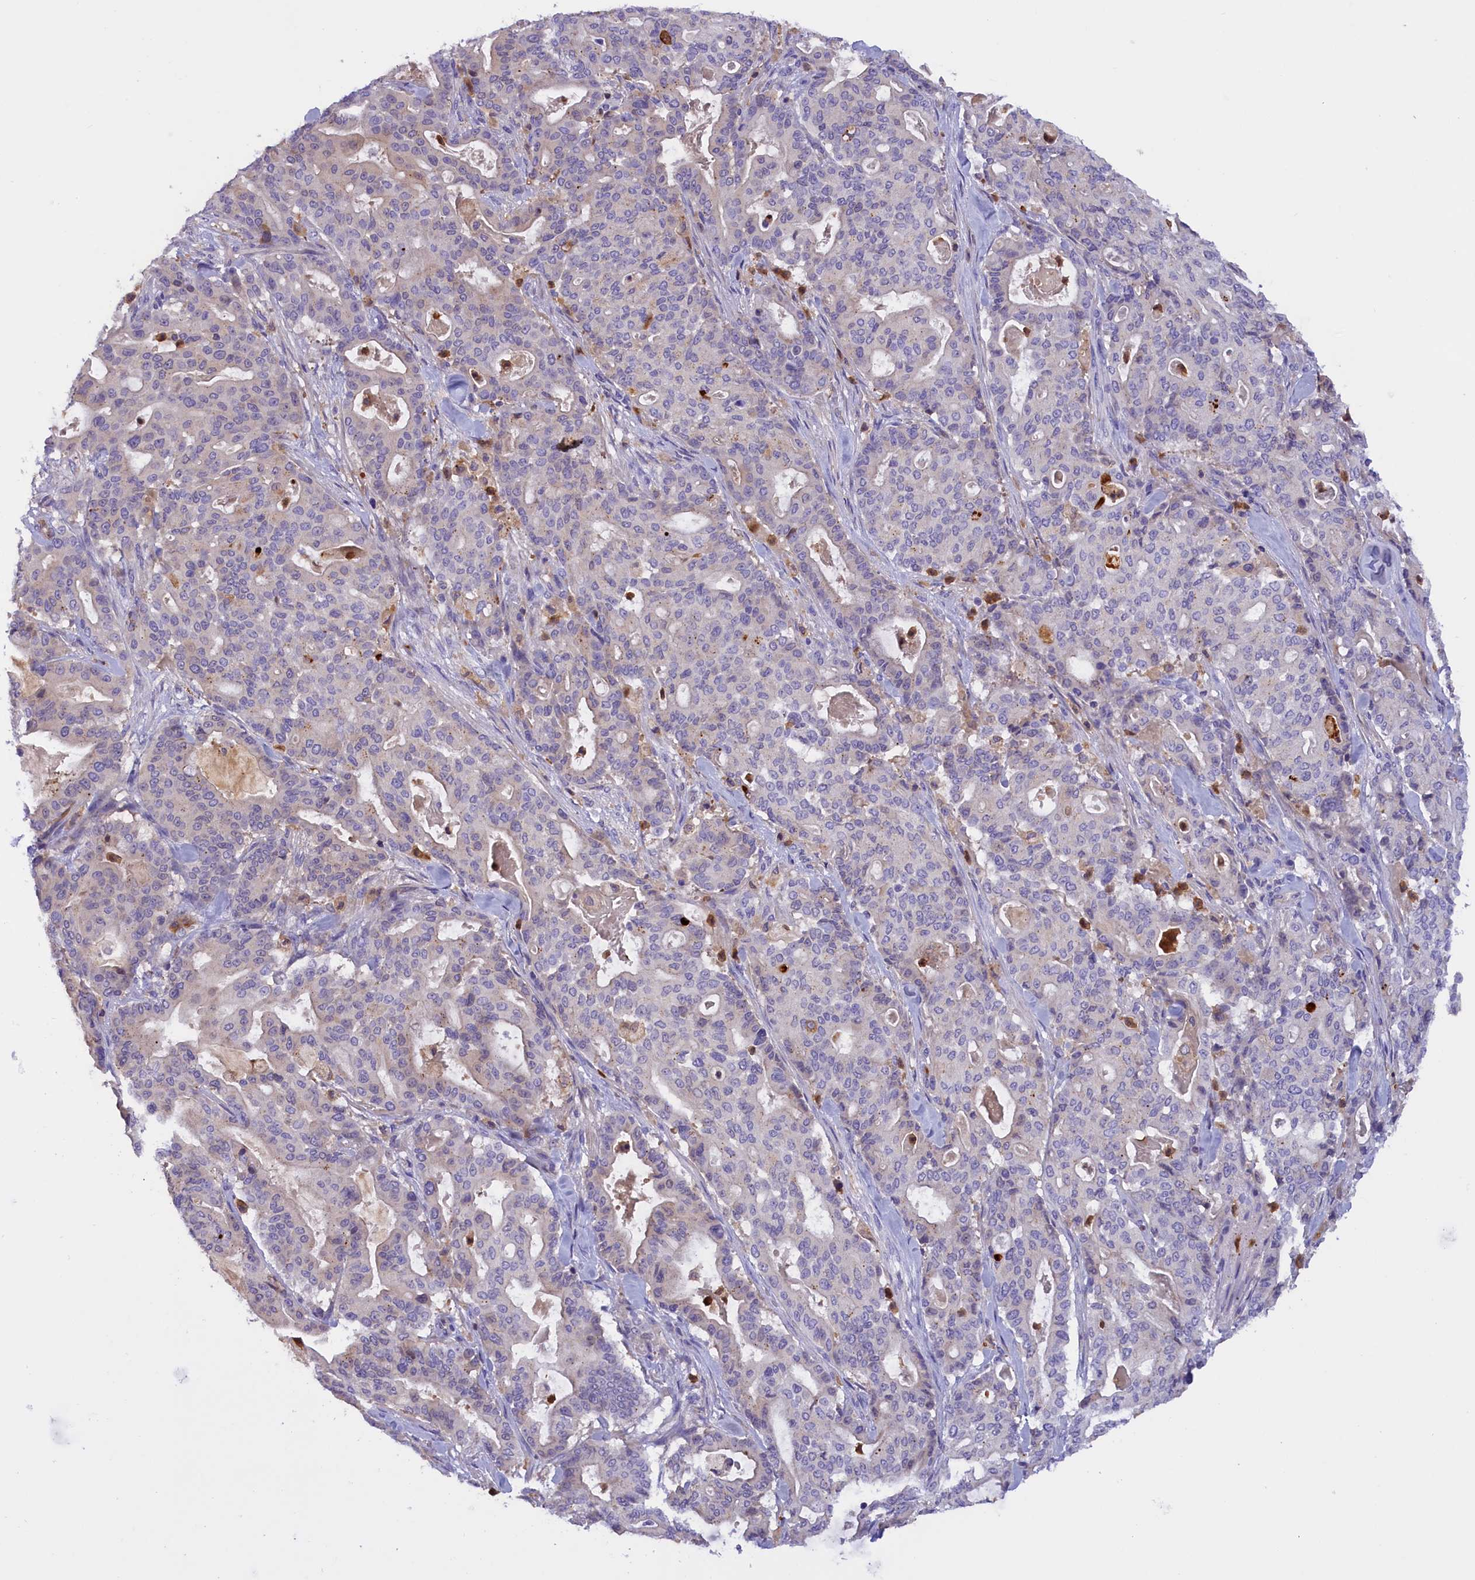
{"staining": {"intensity": "negative", "quantity": "none", "location": "none"}, "tissue": "pancreatic cancer", "cell_type": "Tumor cells", "image_type": "cancer", "snomed": [{"axis": "morphology", "description": "Adenocarcinoma, NOS"}, {"axis": "topography", "description": "Pancreas"}], "caption": "High power microscopy image of an immunohistochemistry (IHC) micrograph of pancreatic adenocarcinoma, revealing no significant positivity in tumor cells. (DAB (3,3'-diaminobenzidine) immunohistochemistry (IHC) visualized using brightfield microscopy, high magnification).", "gene": "FAM149B1", "patient": {"sex": "male", "age": 63}}